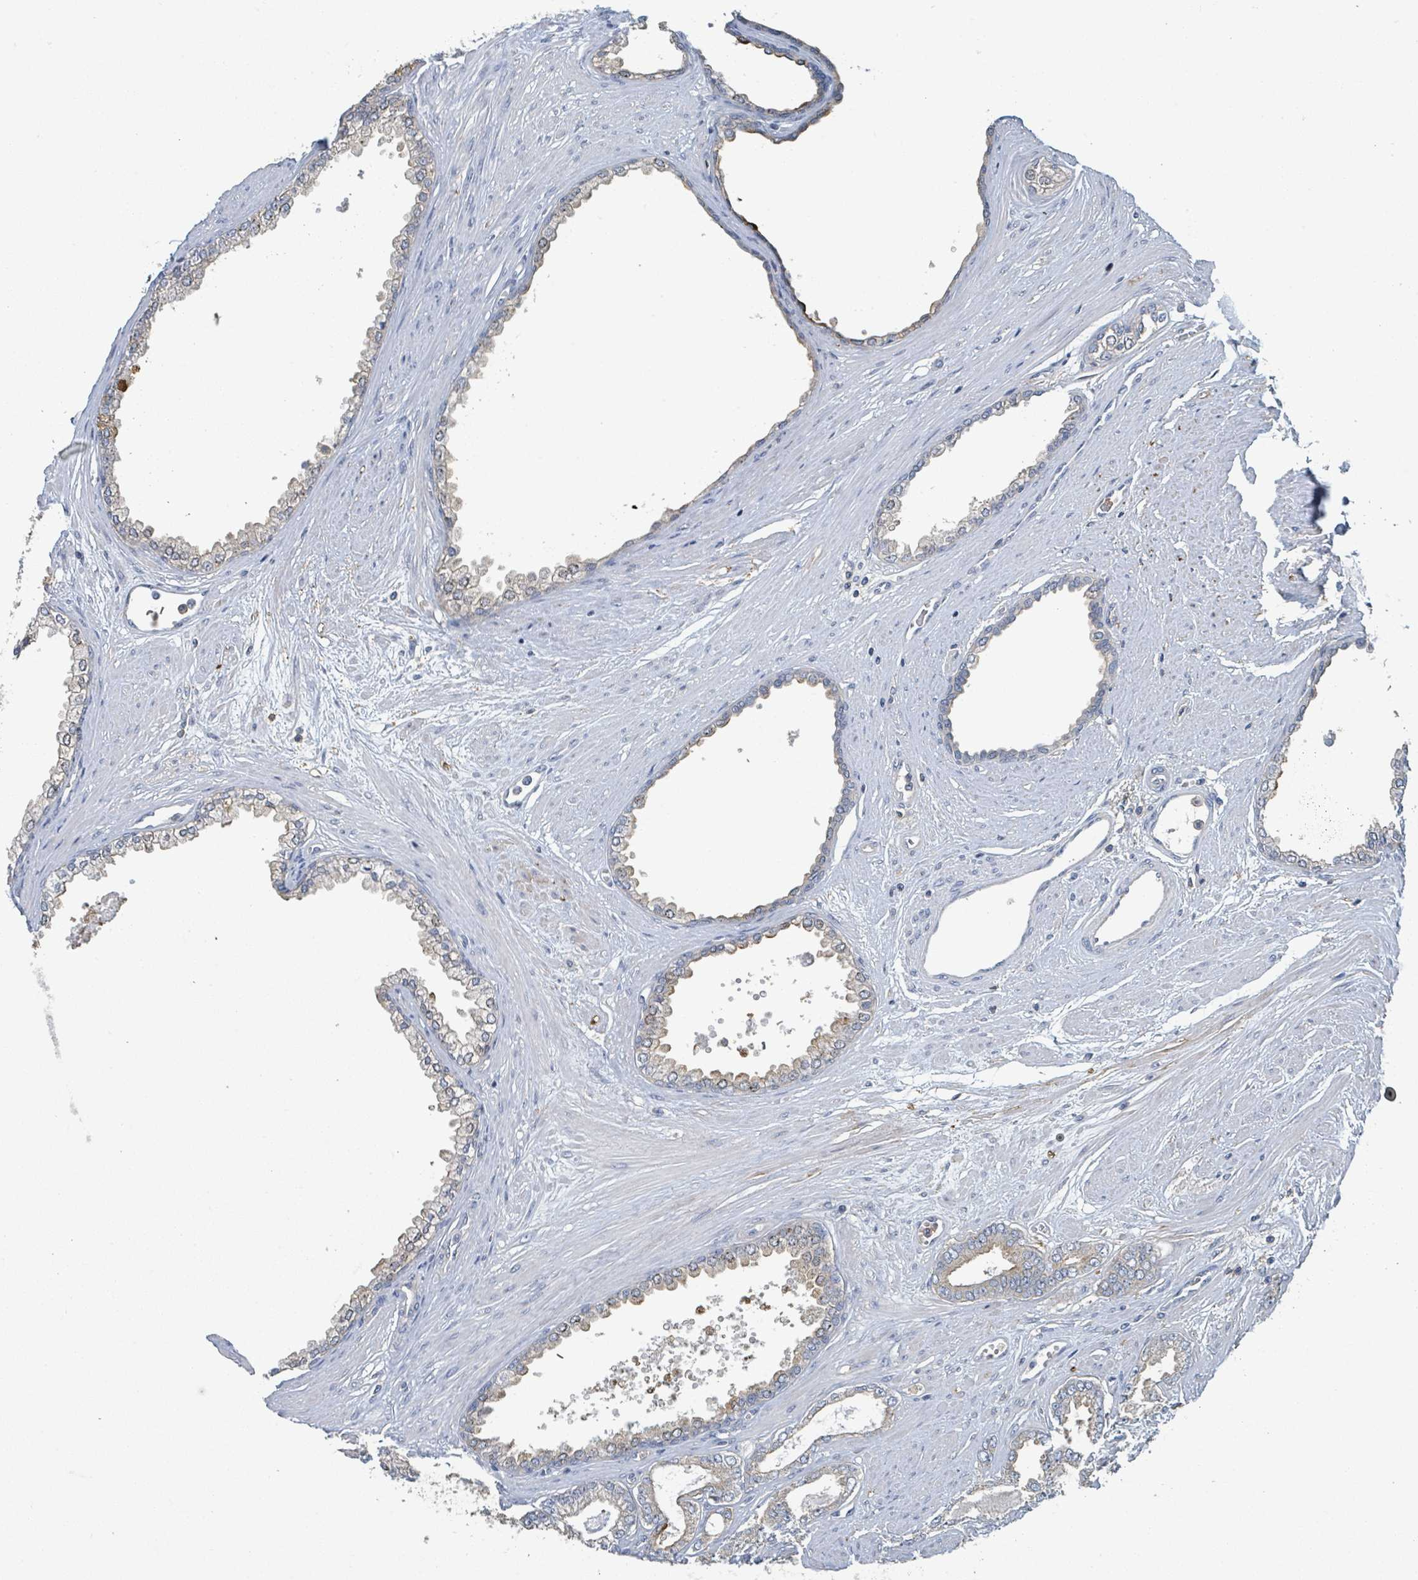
{"staining": {"intensity": "moderate", "quantity": "<25%", "location": "cytoplasmic/membranous"}, "tissue": "prostate cancer", "cell_type": "Tumor cells", "image_type": "cancer", "snomed": [{"axis": "morphology", "description": "Adenocarcinoma, Low grade"}, {"axis": "topography", "description": "Prostate"}], "caption": "Immunohistochemistry (IHC) of prostate cancer (low-grade adenocarcinoma) shows low levels of moderate cytoplasmic/membranous expression in approximately <25% of tumor cells. Nuclei are stained in blue.", "gene": "LRRC42", "patient": {"sex": "male", "age": 60}}